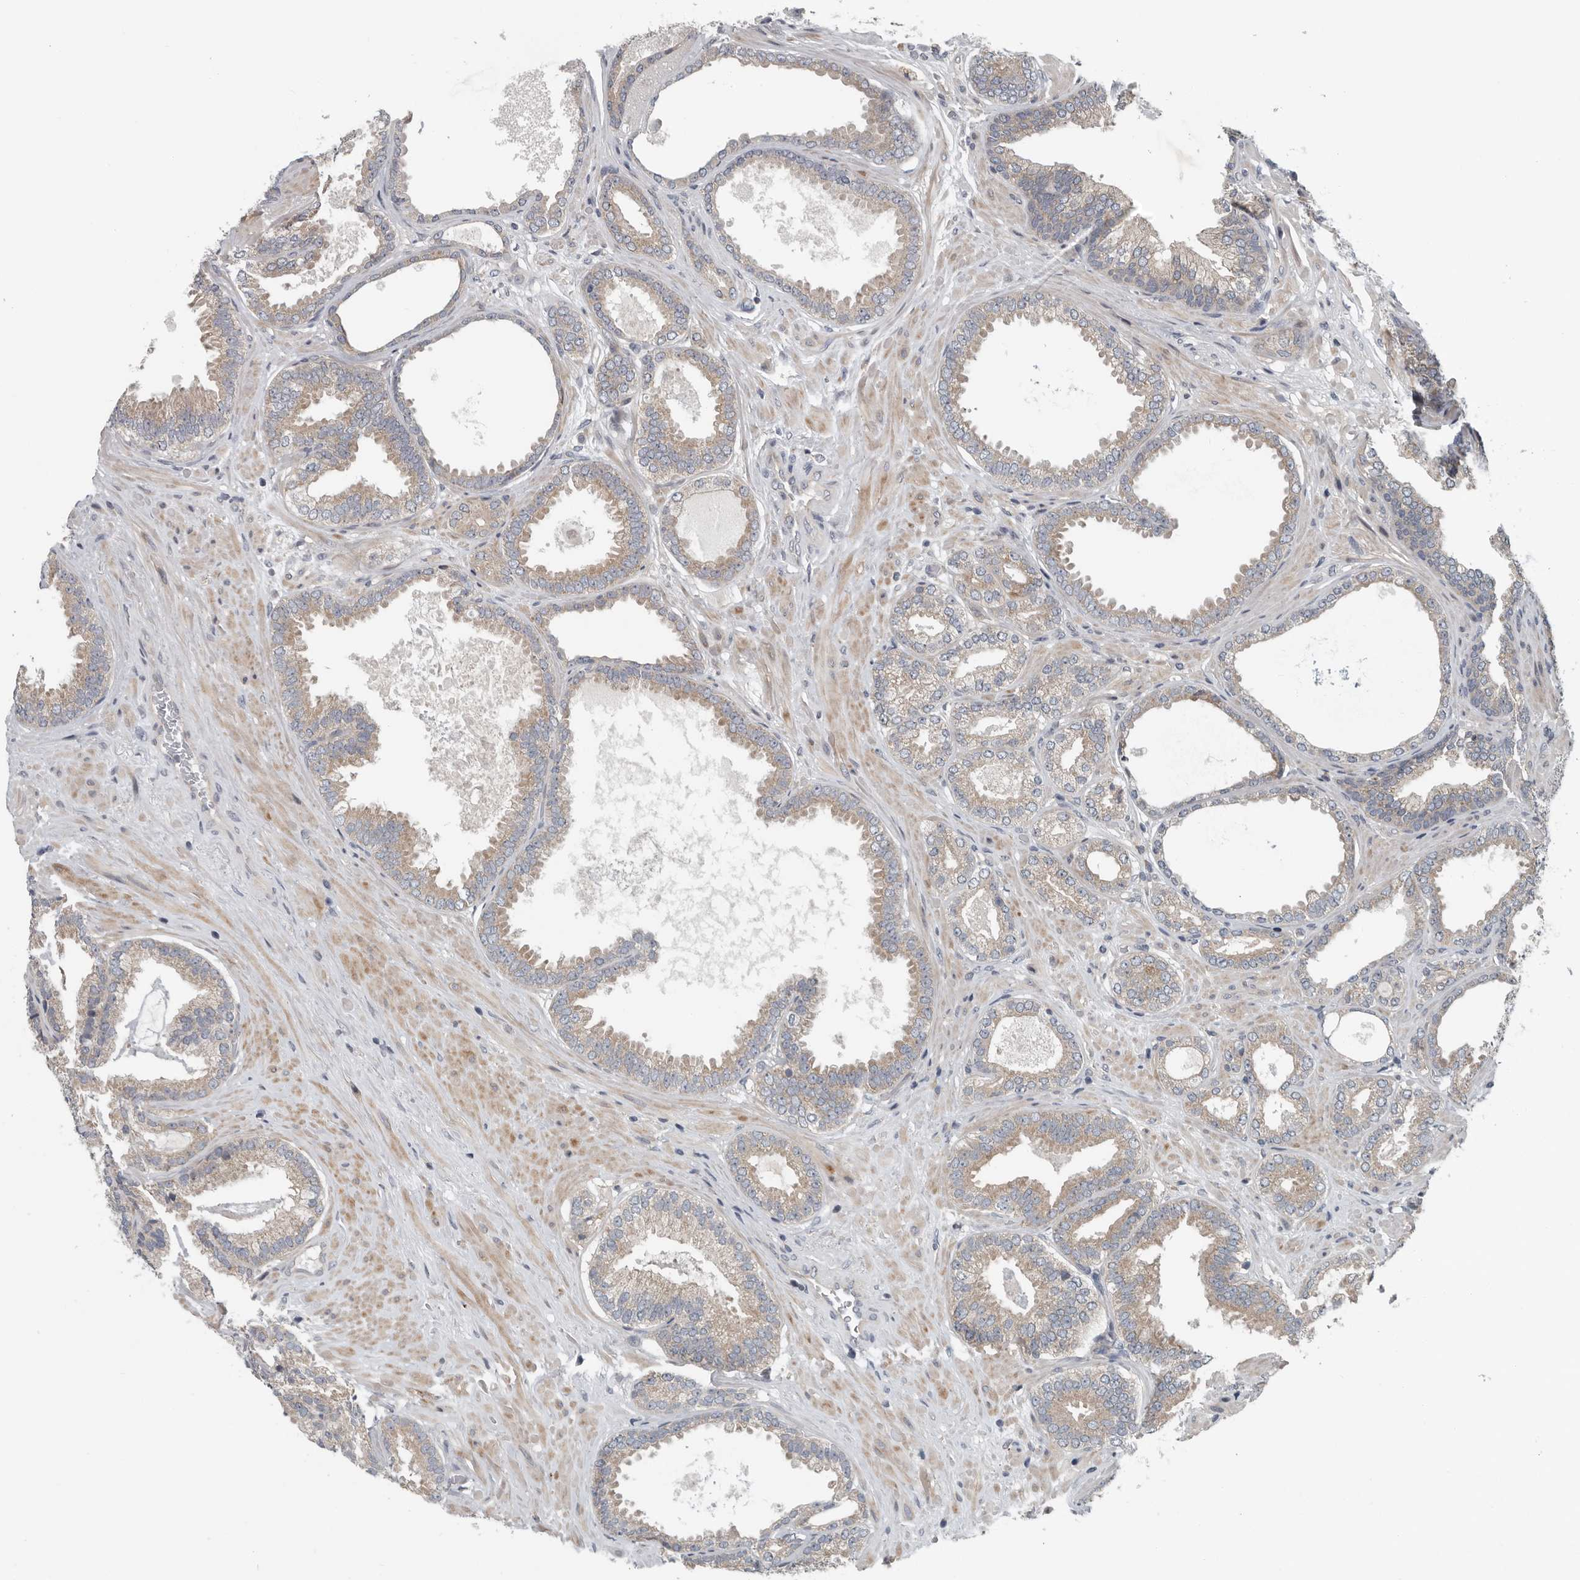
{"staining": {"intensity": "weak", "quantity": ">75%", "location": "cytoplasmic/membranous"}, "tissue": "prostate cancer", "cell_type": "Tumor cells", "image_type": "cancer", "snomed": [{"axis": "morphology", "description": "Adenocarcinoma, Low grade"}, {"axis": "topography", "description": "Prostate"}], "caption": "The image displays immunohistochemical staining of prostate cancer (low-grade adenocarcinoma). There is weak cytoplasmic/membranous expression is present in about >75% of tumor cells.", "gene": "TMEM199", "patient": {"sex": "male", "age": 71}}